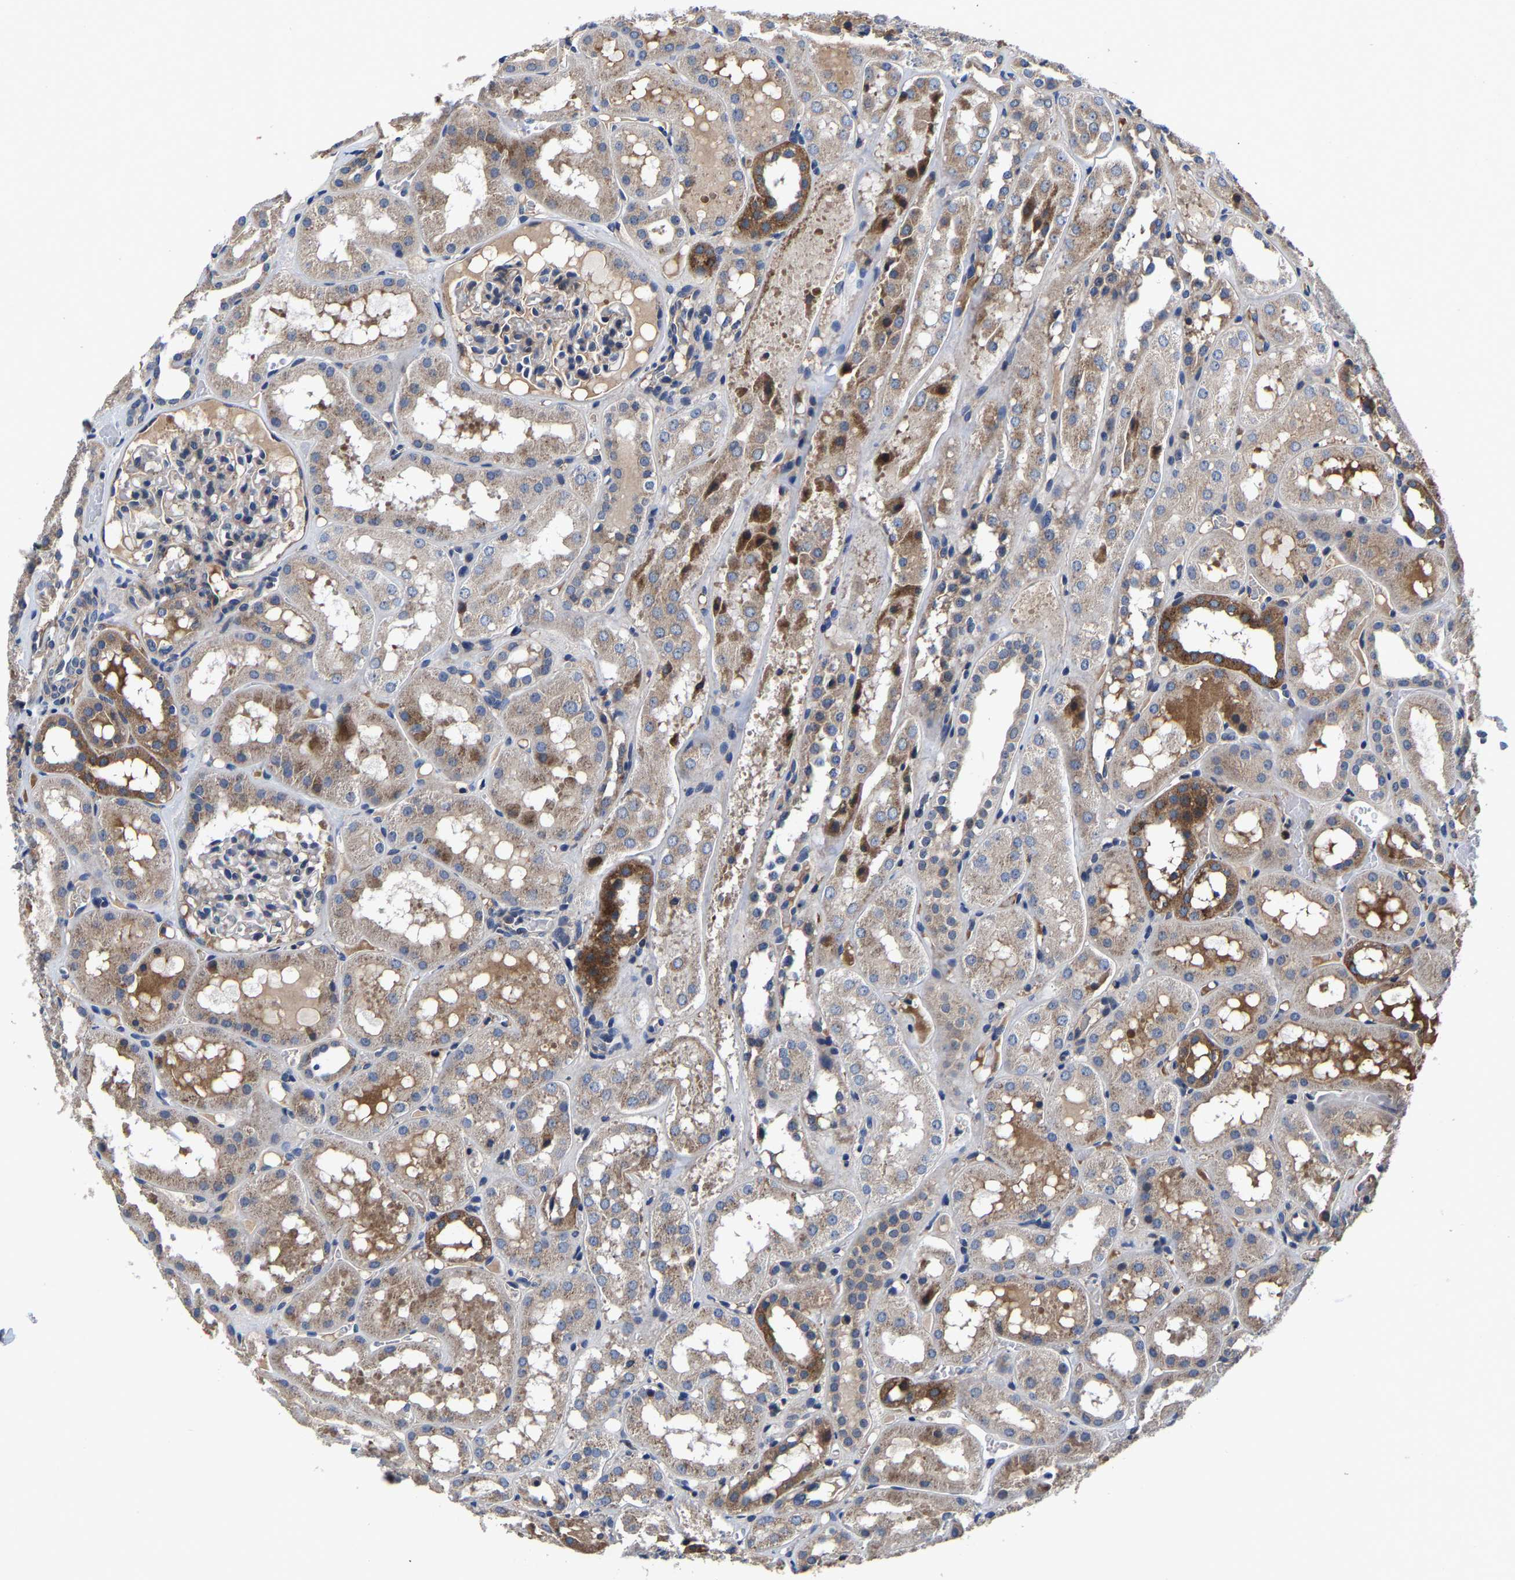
{"staining": {"intensity": "negative", "quantity": "none", "location": "none"}, "tissue": "kidney", "cell_type": "Cells in glomeruli", "image_type": "normal", "snomed": [{"axis": "morphology", "description": "Normal tissue, NOS"}, {"axis": "topography", "description": "Kidney"}, {"axis": "topography", "description": "Urinary bladder"}], "caption": "This is a histopathology image of IHC staining of normal kidney, which shows no expression in cells in glomeruli.", "gene": "SLC12A2", "patient": {"sex": "male", "age": 16}}